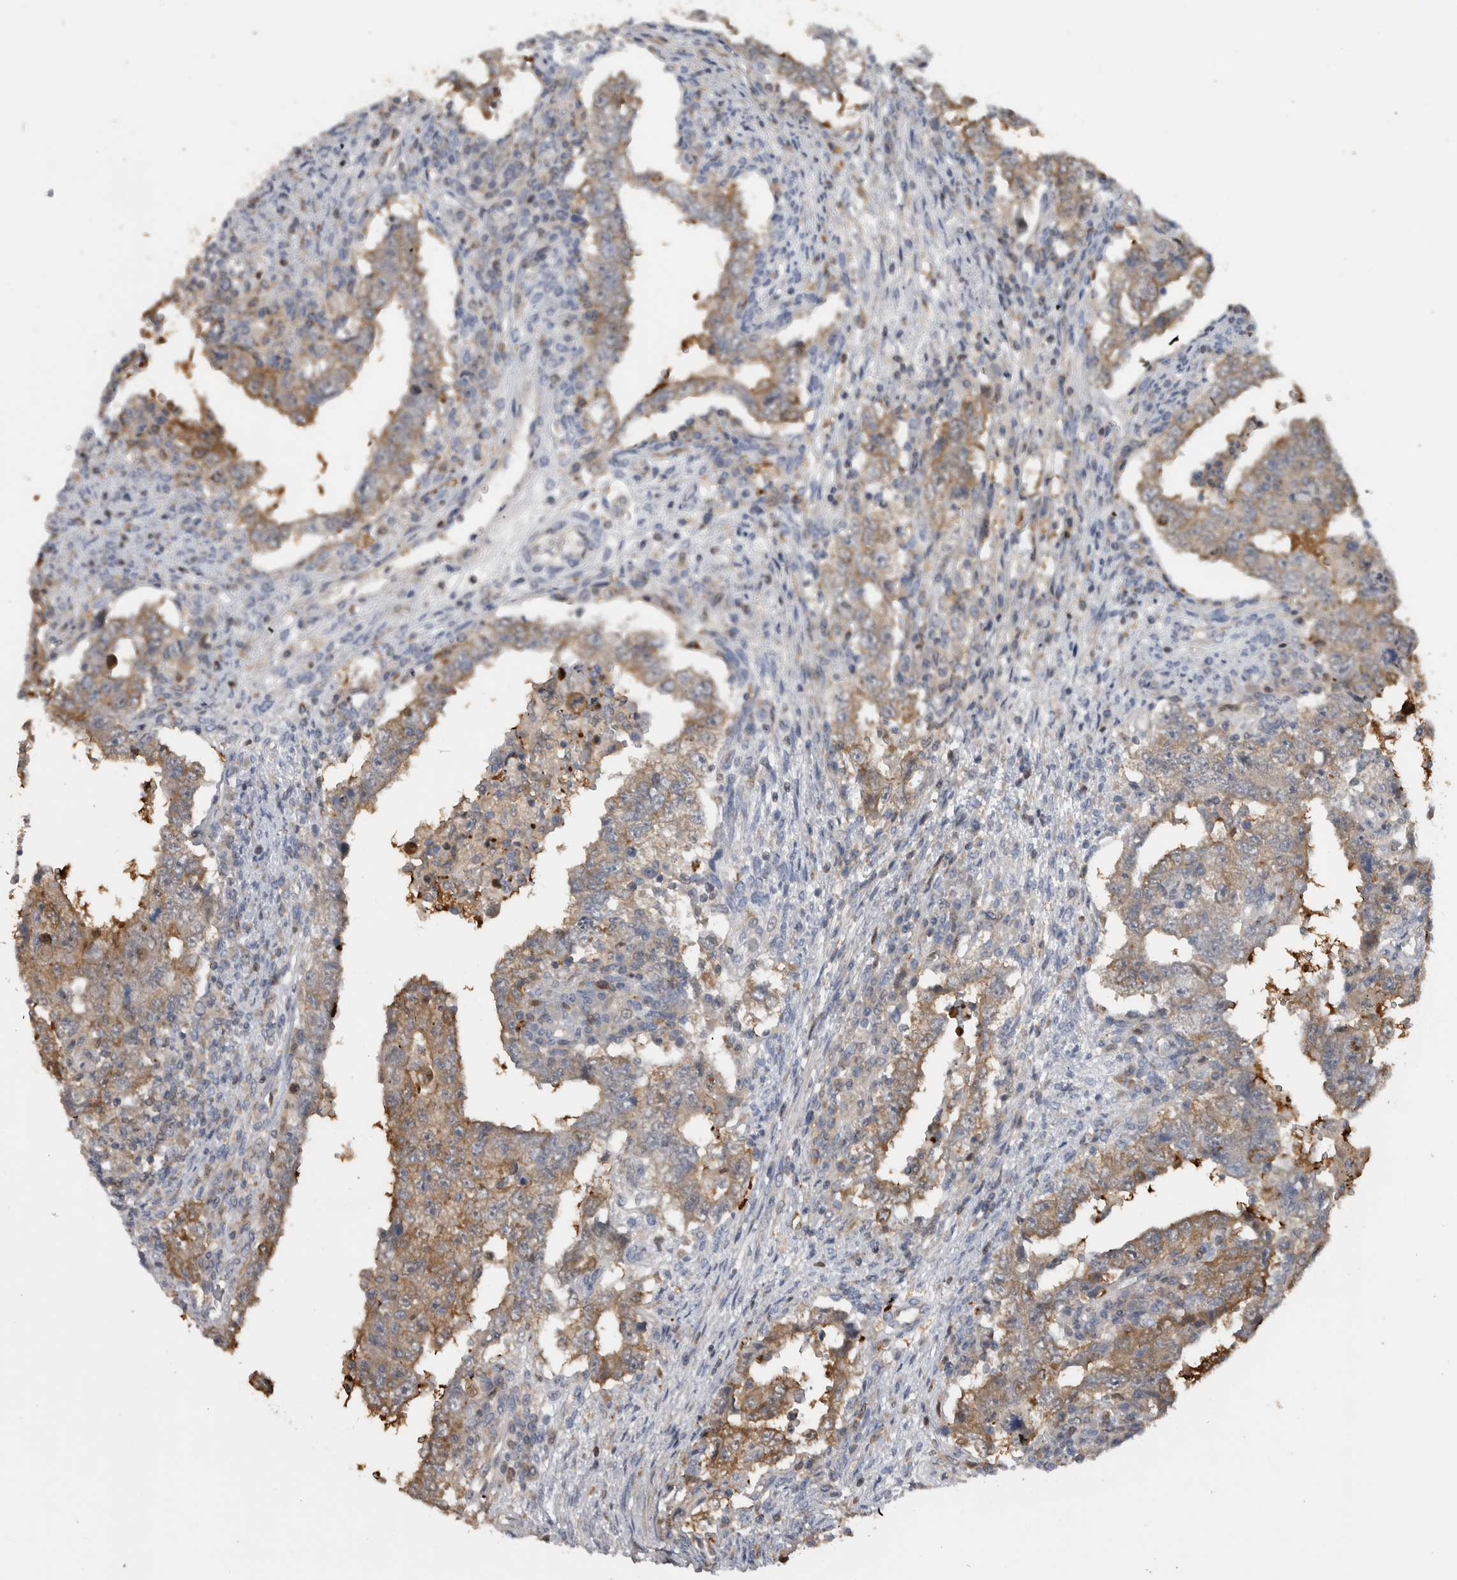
{"staining": {"intensity": "weak", "quantity": ">75%", "location": "cytoplasmic/membranous"}, "tissue": "testis cancer", "cell_type": "Tumor cells", "image_type": "cancer", "snomed": [{"axis": "morphology", "description": "Carcinoma, Embryonal, NOS"}, {"axis": "topography", "description": "Testis"}], "caption": "Testis cancer (embryonal carcinoma) stained with a brown dye displays weak cytoplasmic/membranous positive positivity in about >75% of tumor cells.", "gene": "USH1G", "patient": {"sex": "male", "age": 26}}